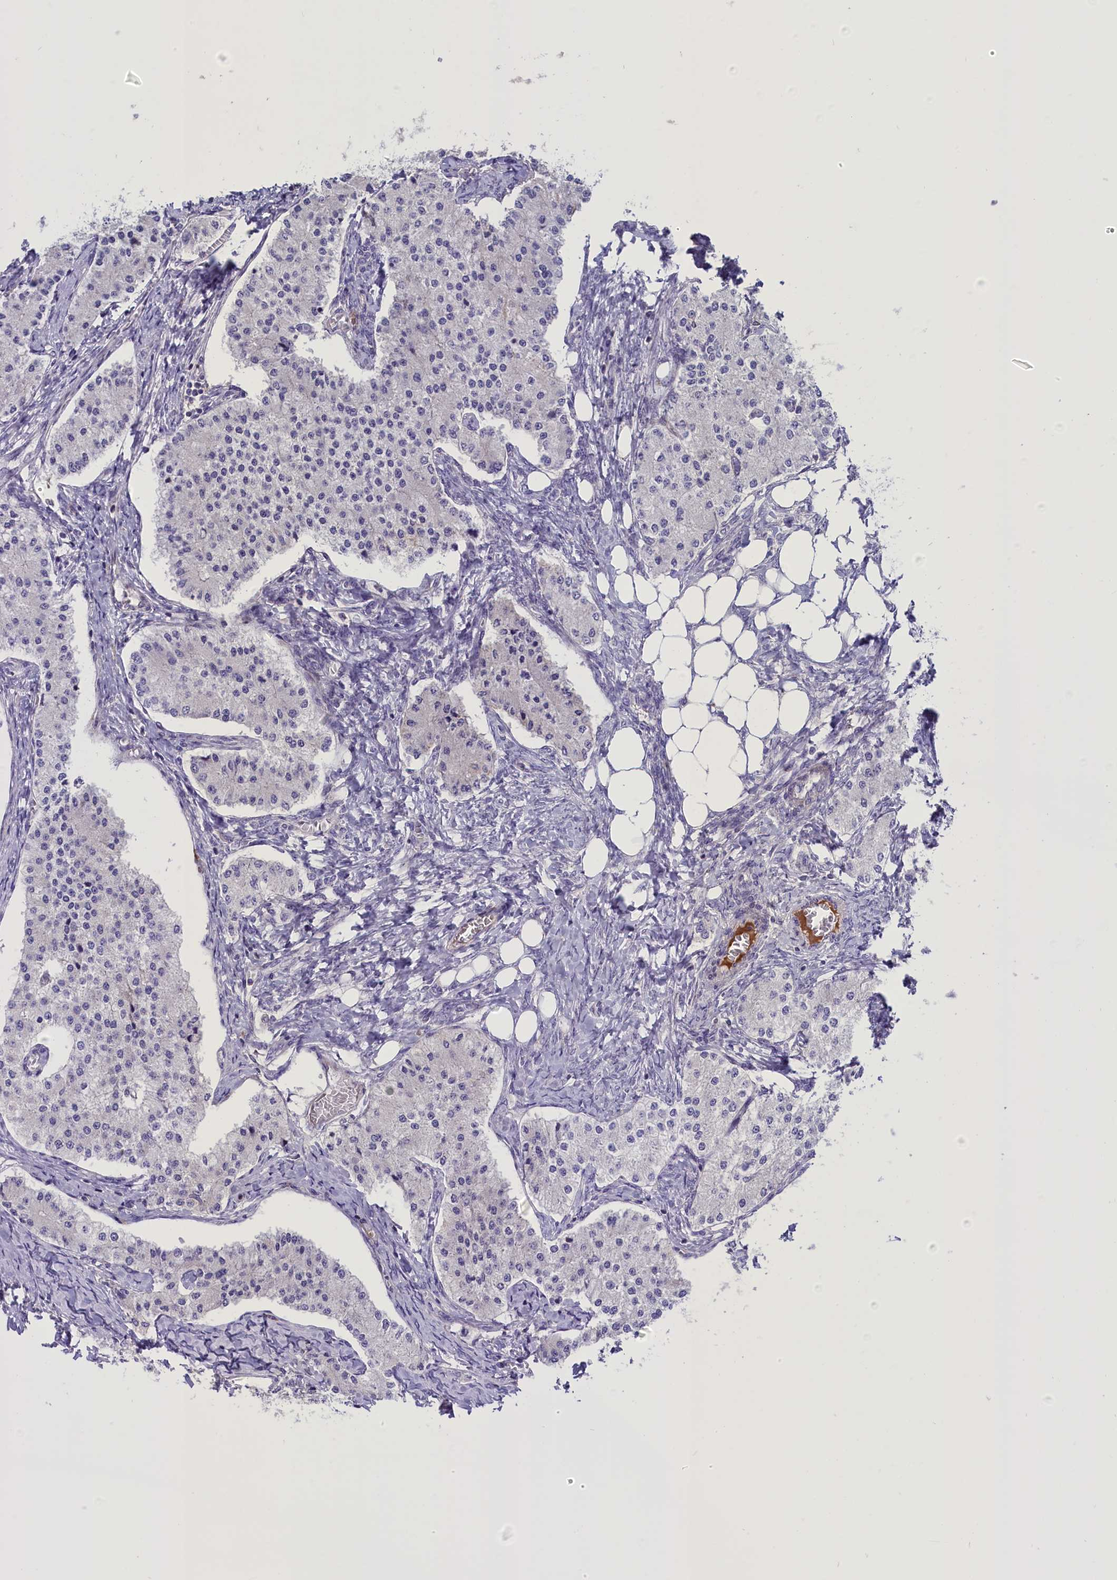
{"staining": {"intensity": "negative", "quantity": "none", "location": "none"}, "tissue": "carcinoid", "cell_type": "Tumor cells", "image_type": "cancer", "snomed": [{"axis": "morphology", "description": "Carcinoid, malignant, NOS"}, {"axis": "topography", "description": "Colon"}], "caption": "Carcinoid (malignant) was stained to show a protein in brown. There is no significant positivity in tumor cells.", "gene": "ENHO", "patient": {"sex": "female", "age": 52}}